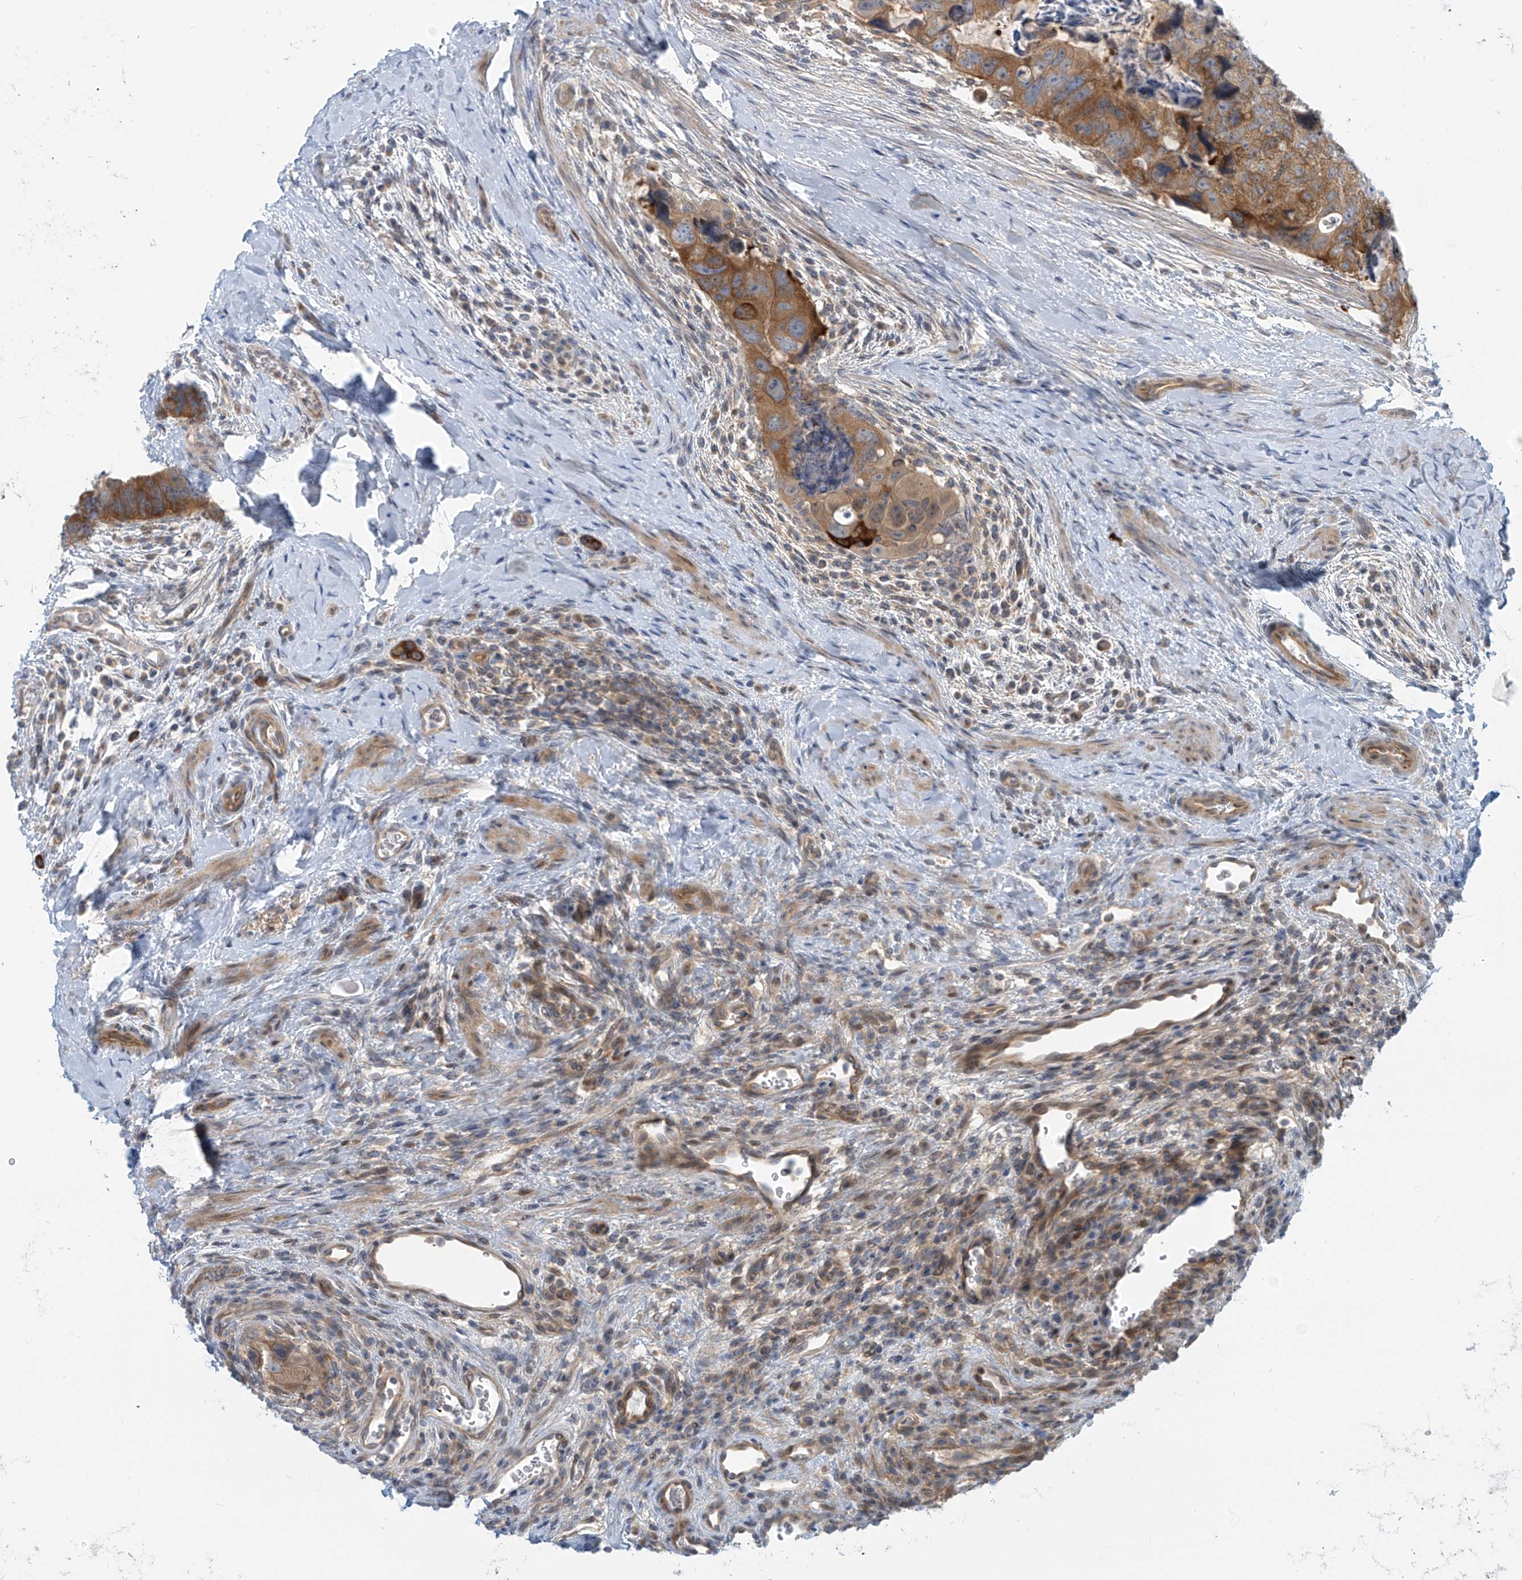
{"staining": {"intensity": "strong", "quantity": ">75%", "location": "cytoplasmic/membranous"}, "tissue": "colorectal cancer", "cell_type": "Tumor cells", "image_type": "cancer", "snomed": [{"axis": "morphology", "description": "Adenocarcinoma, NOS"}, {"axis": "topography", "description": "Rectum"}], "caption": "This is a photomicrograph of immunohistochemistry staining of colorectal adenocarcinoma, which shows strong staining in the cytoplasmic/membranous of tumor cells.", "gene": "FSD1L", "patient": {"sex": "male", "age": 59}}